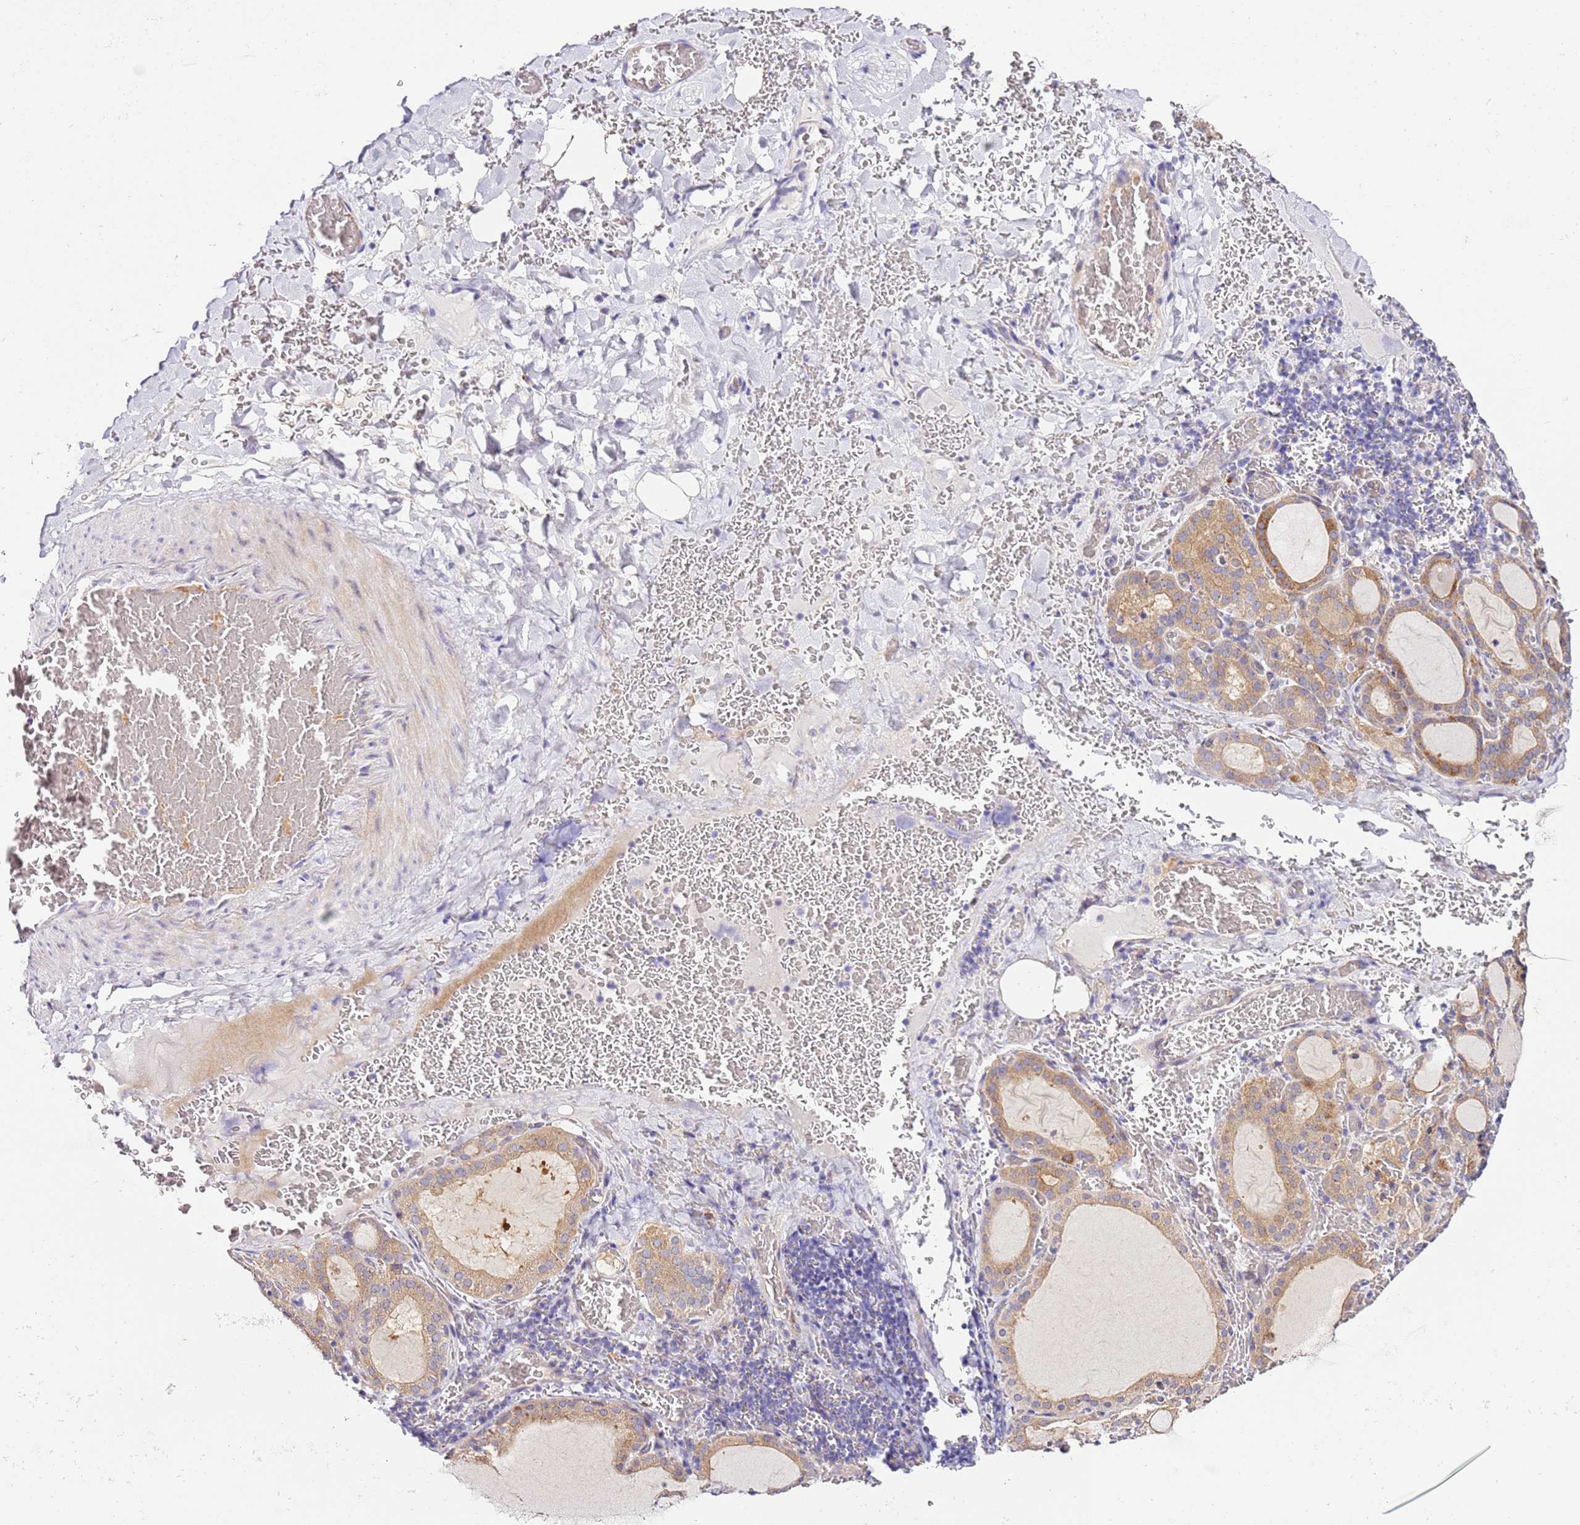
{"staining": {"intensity": "moderate", "quantity": ">75%", "location": "cytoplasmic/membranous"}, "tissue": "thyroid gland", "cell_type": "Glandular cells", "image_type": "normal", "snomed": [{"axis": "morphology", "description": "Normal tissue, NOS"}, {"axis": "topography", "description": "Thyroid gland"}], "caption": "An immunohistochemistry micrograph of normal tissue is shown. Protein staining in brown highlights moderate cytoplasmic/membranous positivity in thyroid gland within glandular cells.", "gene": "HGD", "patient": {"sex": "female", "age": 39}}